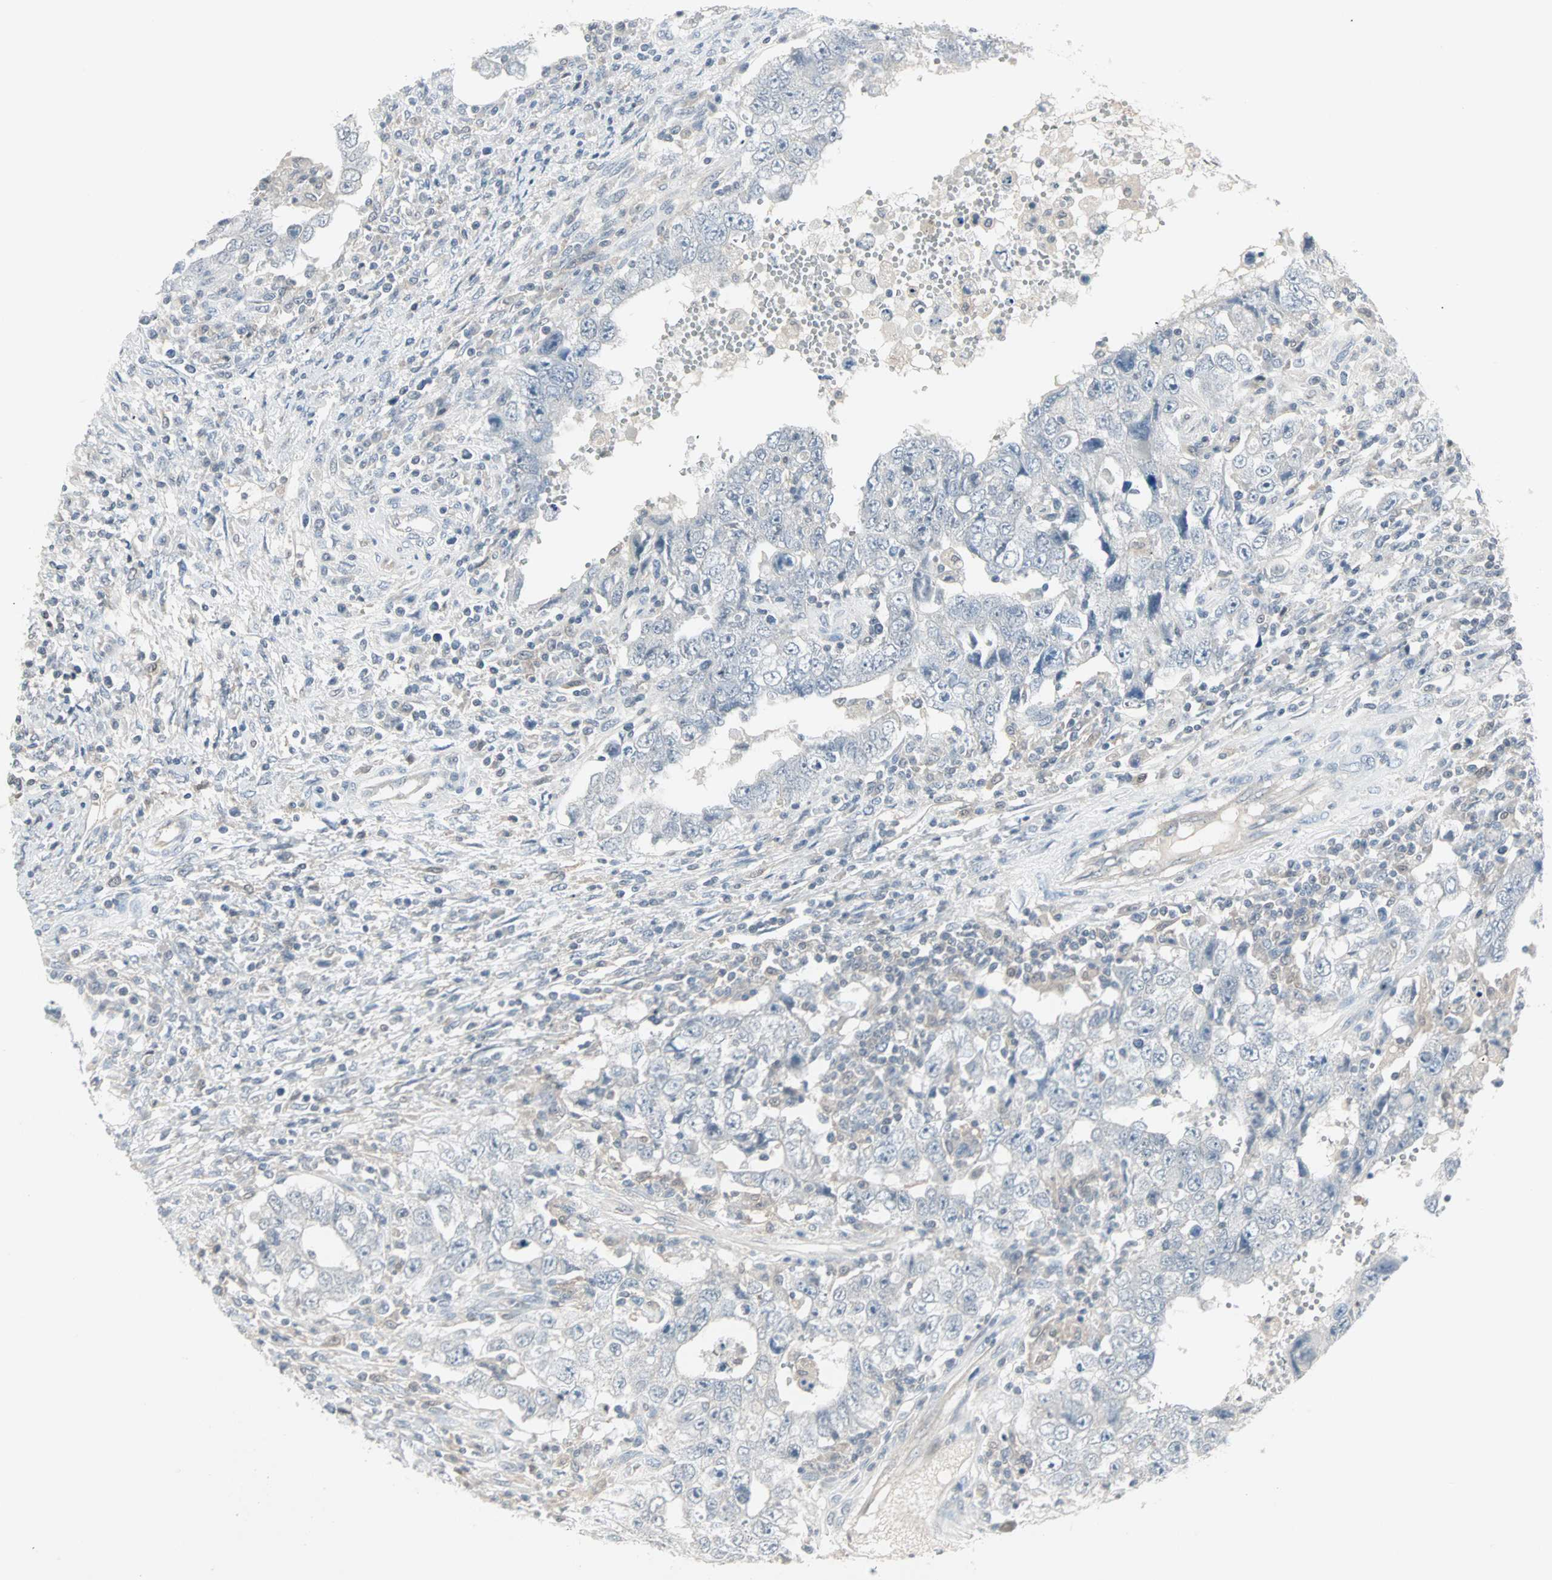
{"staining": {"intensity": "negative", "quantity": "none", "location": "none"}, "tissue": "testis cancer", "cell_type": "Tumor cells", "image_type": "cancer", "snomed": [{"axis": "morphology", "description": "Carcinoma, Embryonal, NOS"}, {"axis": "topography", "description": "Testis"}], "caption": "This histopathology image is of embryonal carcinoma (testis) stained with IHC to label a protein in brown with the nuclei are counter-stained blue. There is no positivity in tumor cells.", "gene": "PTPA", "patient": {"sex": "male", "age": 26}}